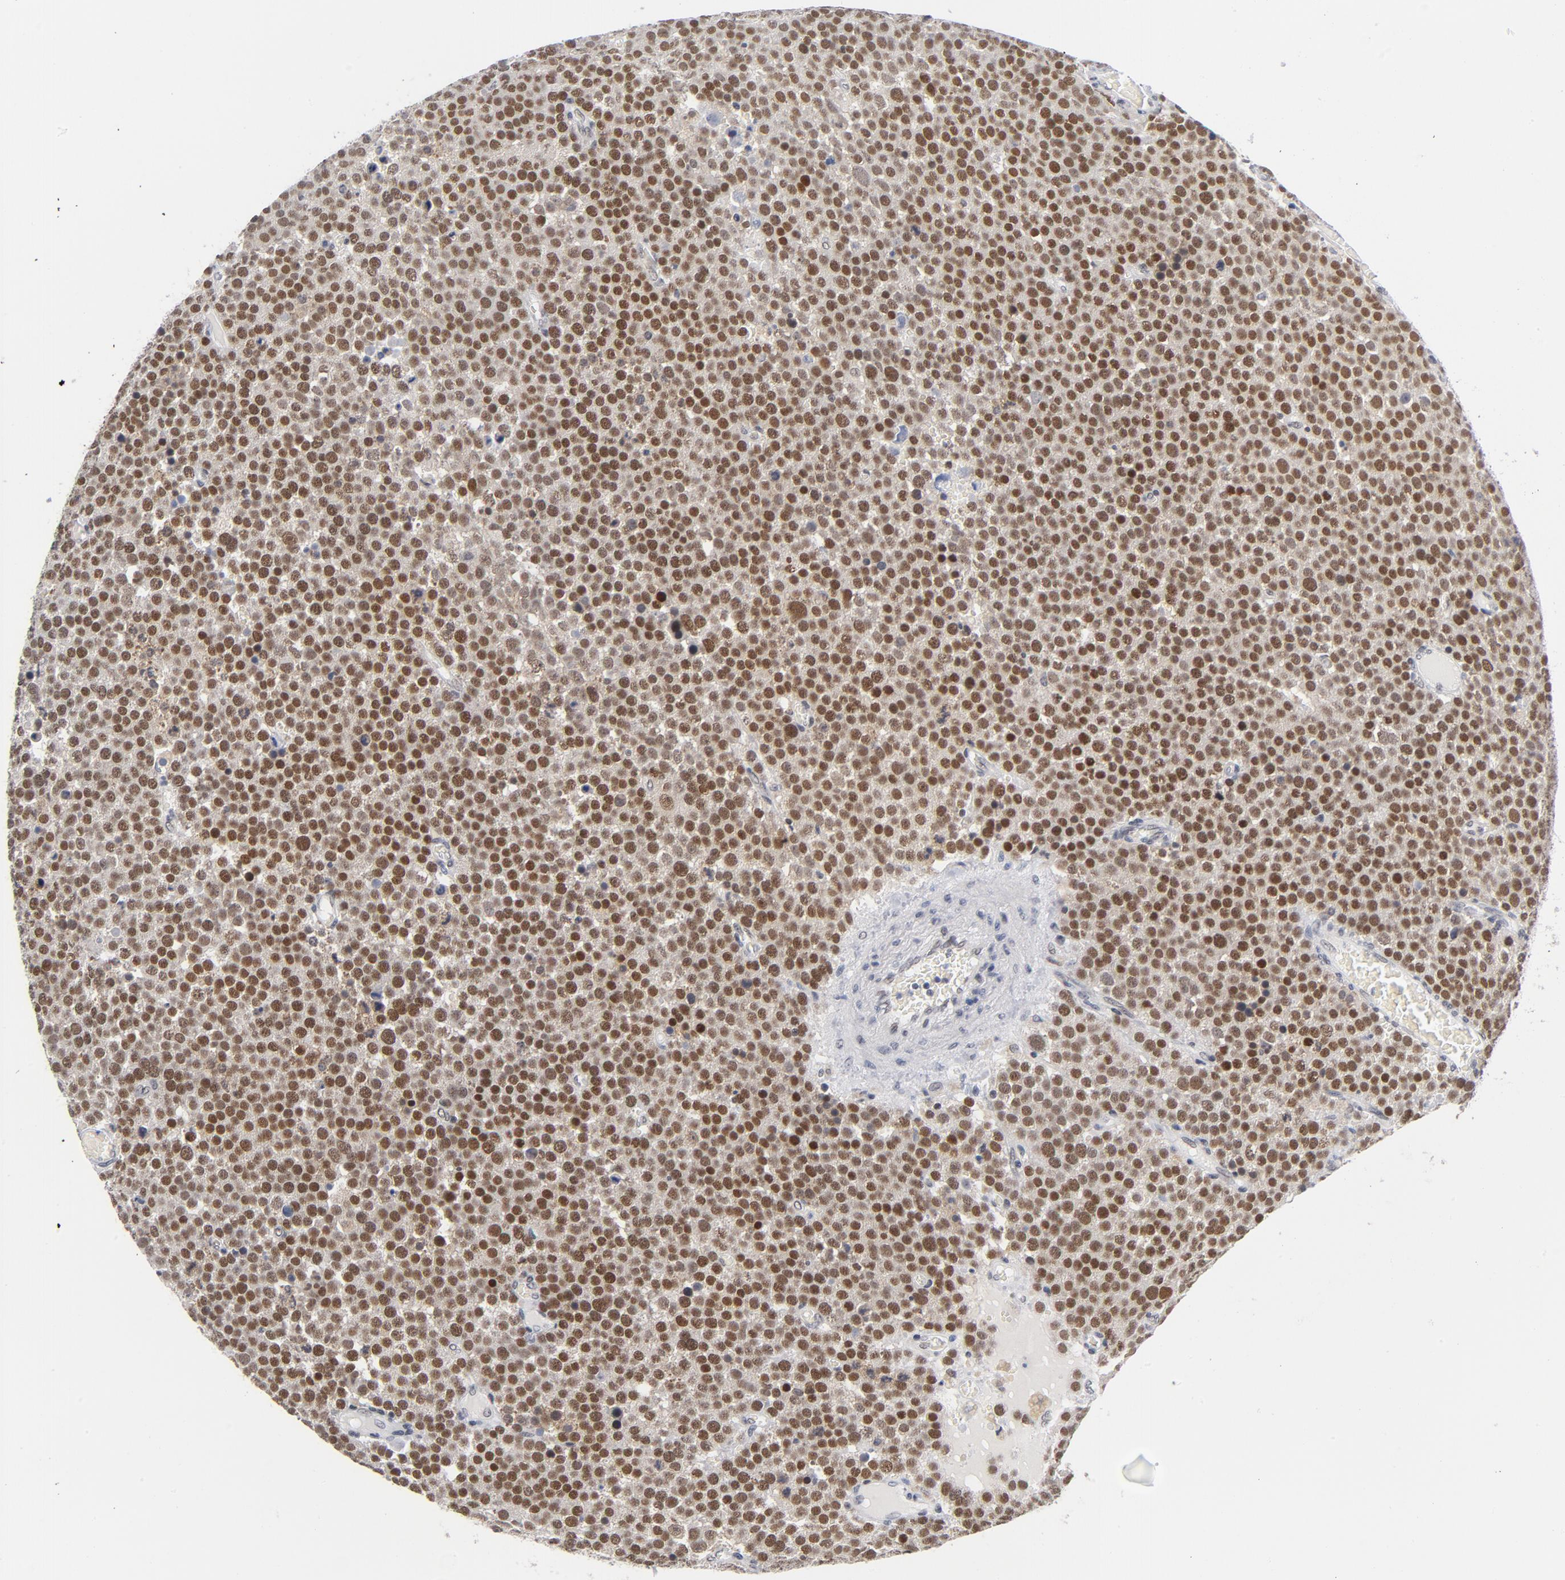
{"staining": {"intensity": "strong", "quantity": ">75%", "location": "nuclear"}, "tissue": "testis cancer", "cell_type": "Tumor cells", "image_type": "cancer", "snomed": [{"axis": "morphology", "description": "Seminoma, NOS"}, {"axis": "topography", "description": "Testis"}], "caption": "An IHC photomicrograph of tumor tissue is shown. Protein staining in brown labels strong nuclear positivity in testis cancer within tumor cells. Nuclei are stained in blue.", "gene": "BAP1", "patient": {"sex": "male", "age": 71}}